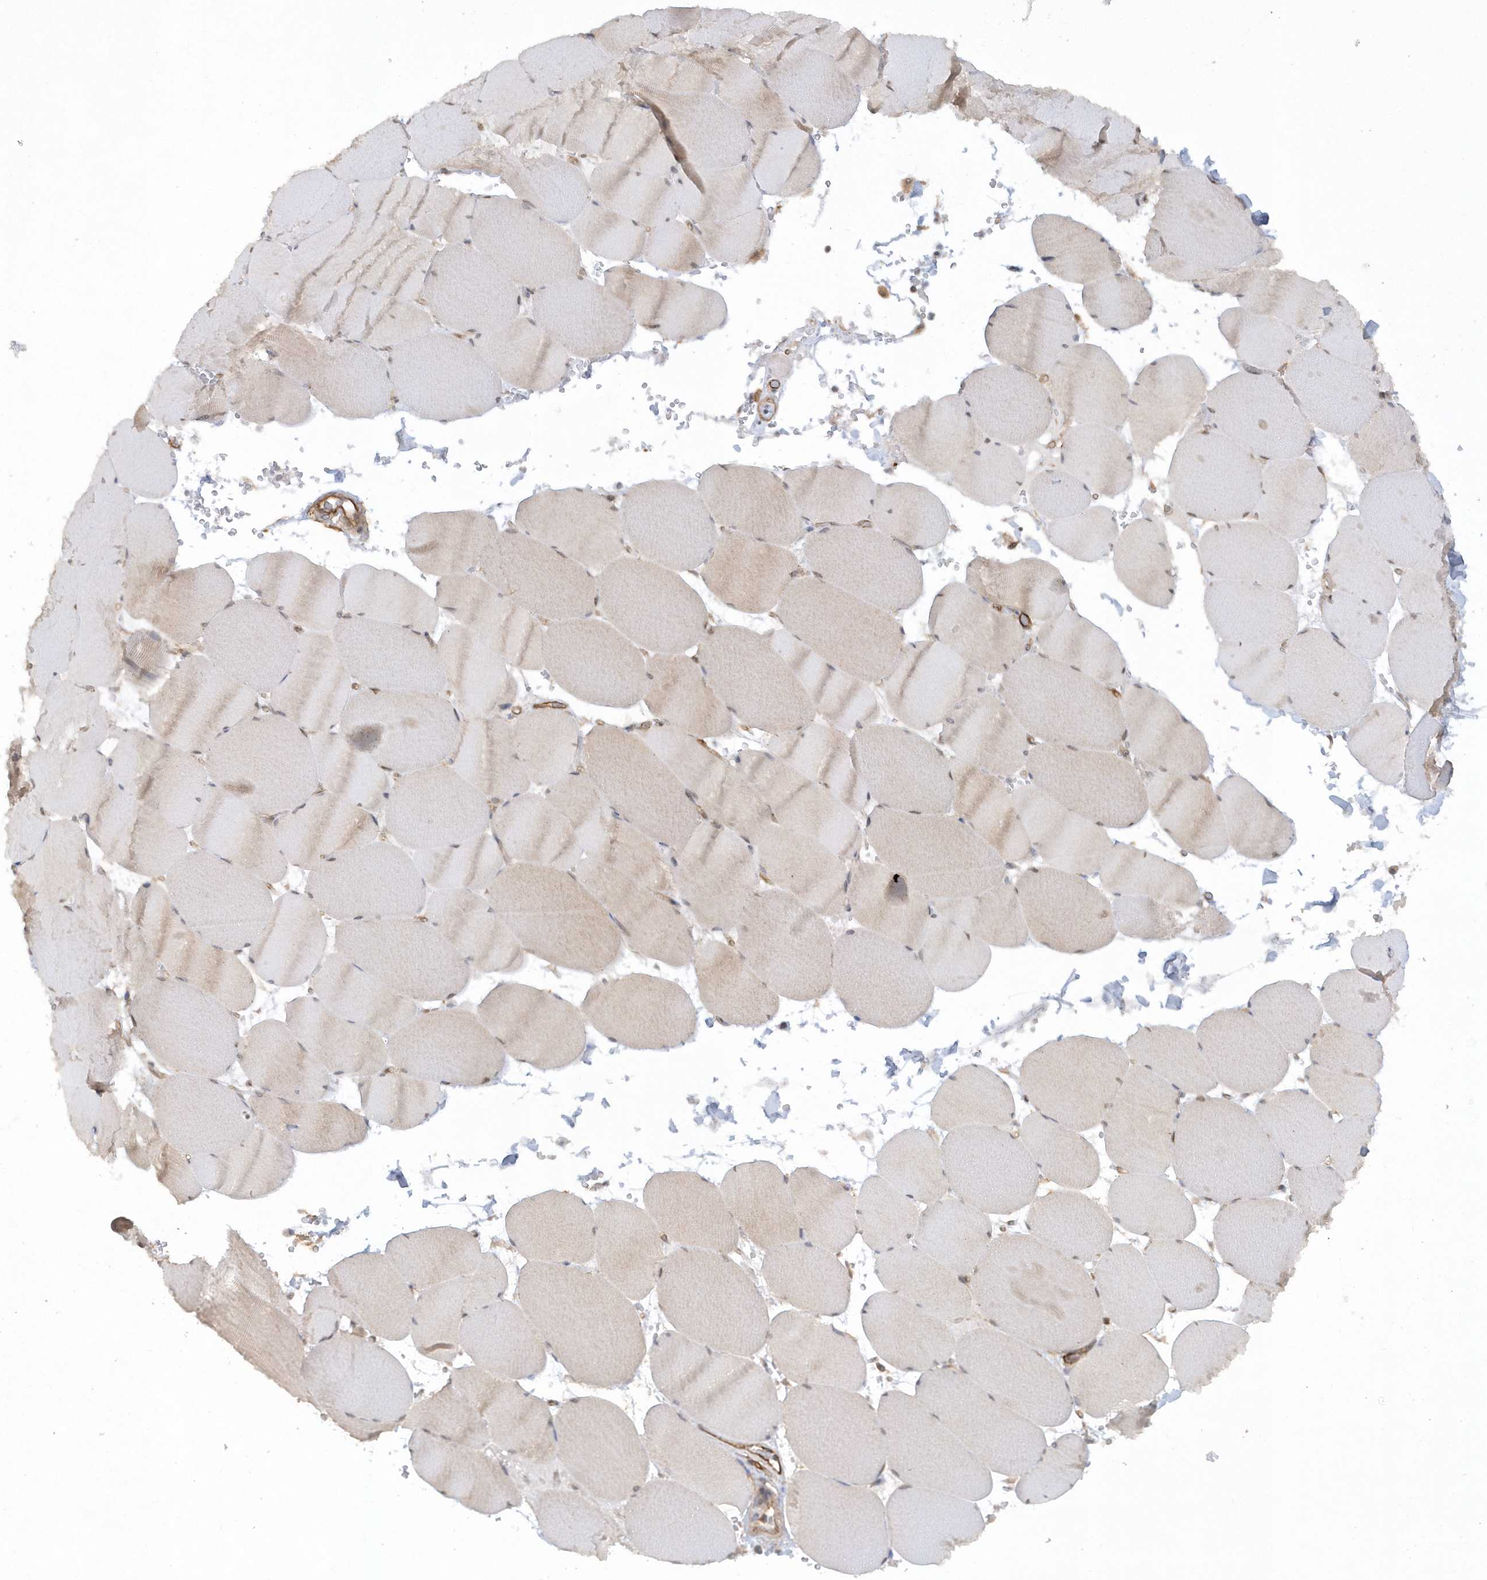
{"staining": {"intensity": "weak", "quantity": ">75%", "location": "cytoplasmic/membranous,nuclear"}, "tissue": "skeletal muscle", "cell_type": "Myocytes", "image_type": "normal", "snomed": [{"axis": "morphology", "description": "Normal tissue, NOS"}, {"axis": "topography", "description": "Skeletal muscle"}, {"axis": "topography", "description": "Head-Neck"}], "caption": "High-magnification brightfield microscopy of normal skeletal muscle stained with DAB (3,3'-diaminobenzidine) (brown) and counterstained with hematoxylin (blue). myocytes exhibit weak cytoplasmic/membranous,nuclear staining is present in approximately>75% of cells. The protein is stained brown, and the nuclei are stained in blue (DAB IHC with brightfield microscopy, high magnification).", "gene": "RAI14", "patient": {"sex": "male", "age": 66}}